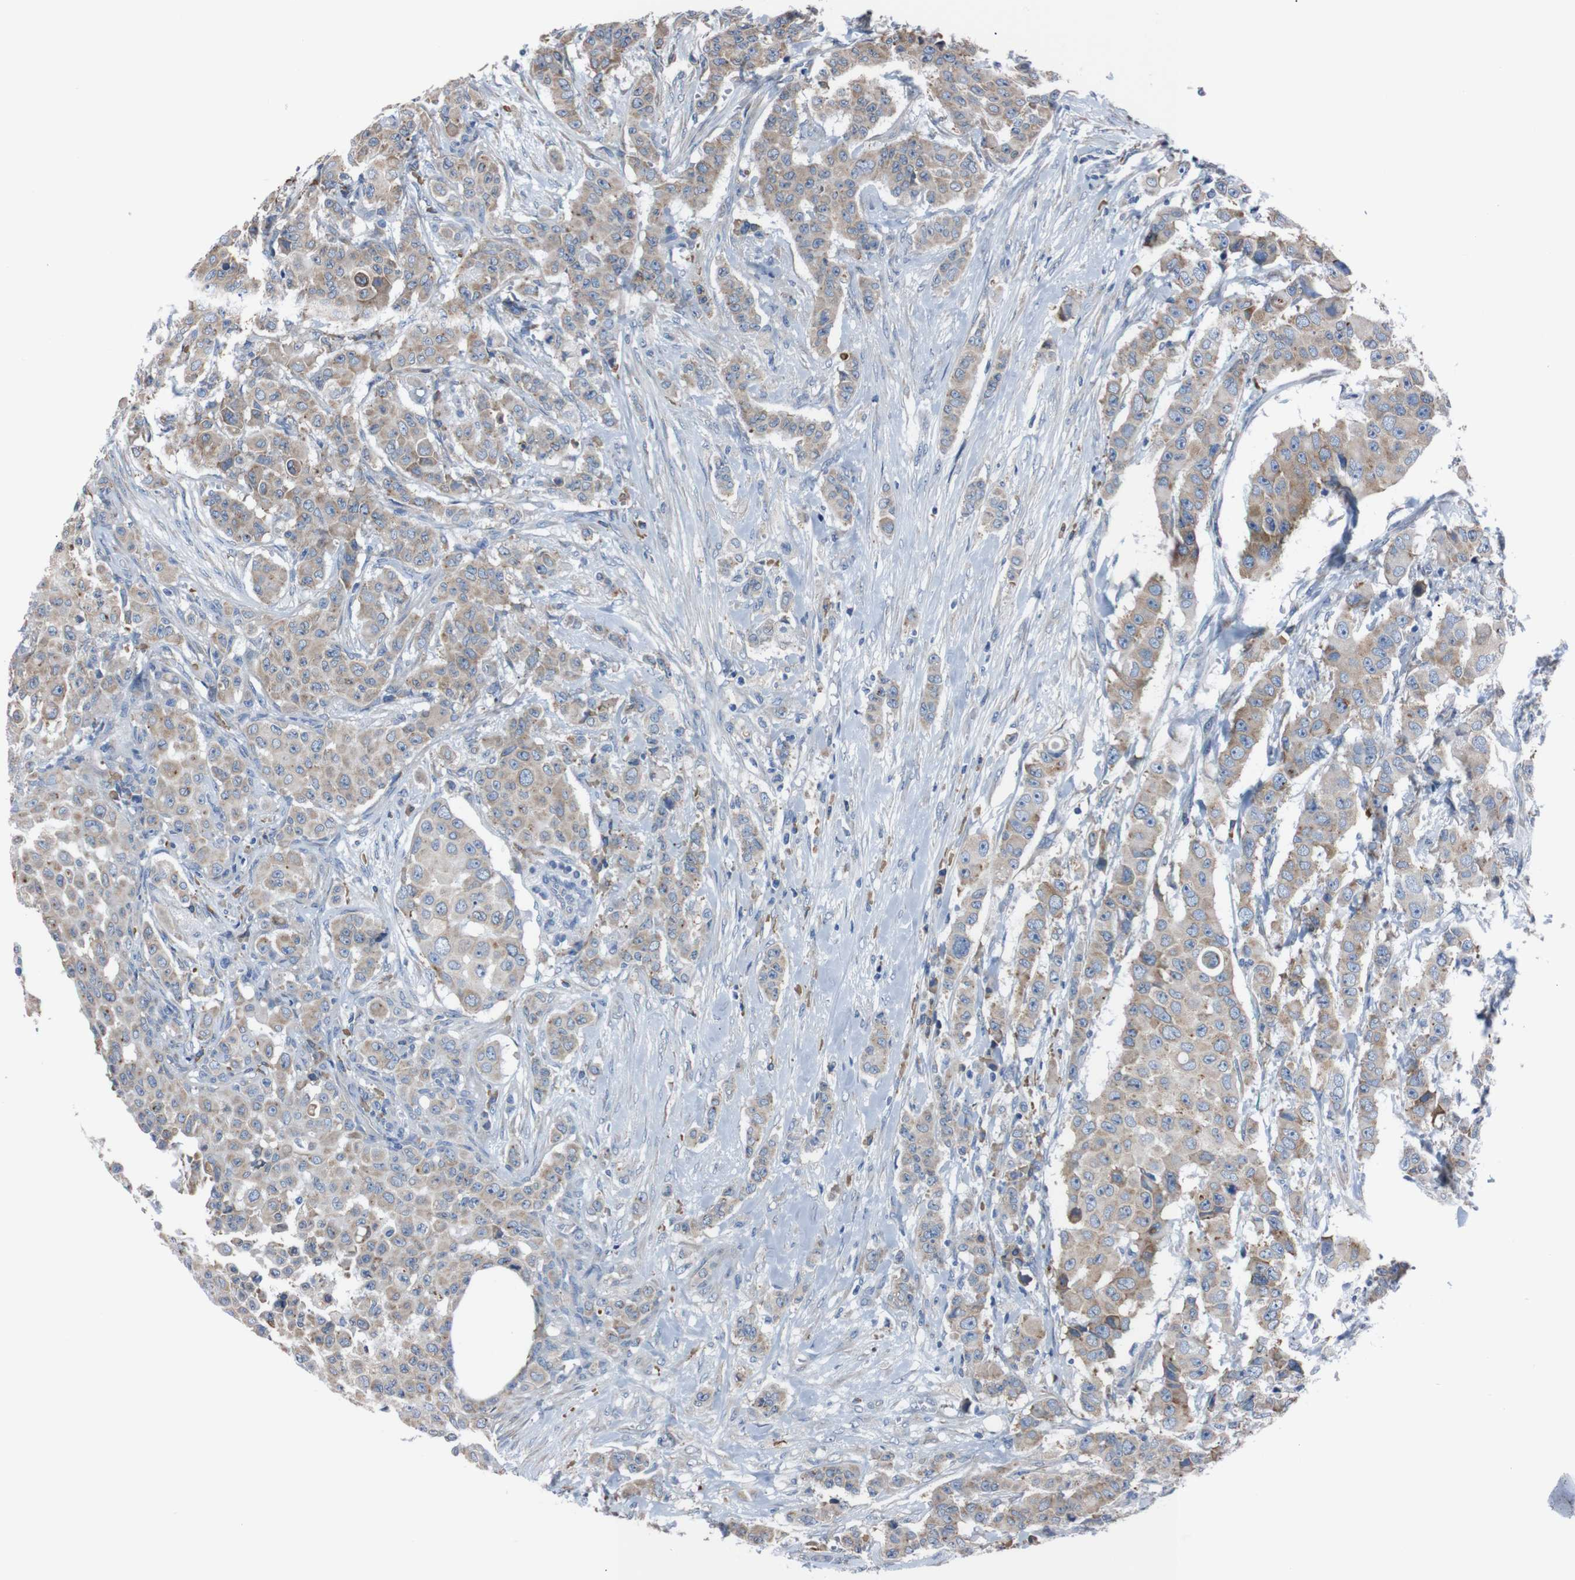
{"staining": {"intensity": "moderate", "quantity": ">75%", "location": "cytoplasmic/membranous"}, "tissue": "breast cancer", "cell_type": "Tumor cells", "image_type": "cancer", "snomed": [{"axis": "morphology", "description": "Duct carcinoma"}, {"axis": "topography", "description": "Breast"}], "caption": "A brown stain labels moderate cytoplasmic/membranous expression of a protein in human breast cancer tumor cells.", "gene": "SIGMAR1", "patient": {"sex": "female", "age": 40}}